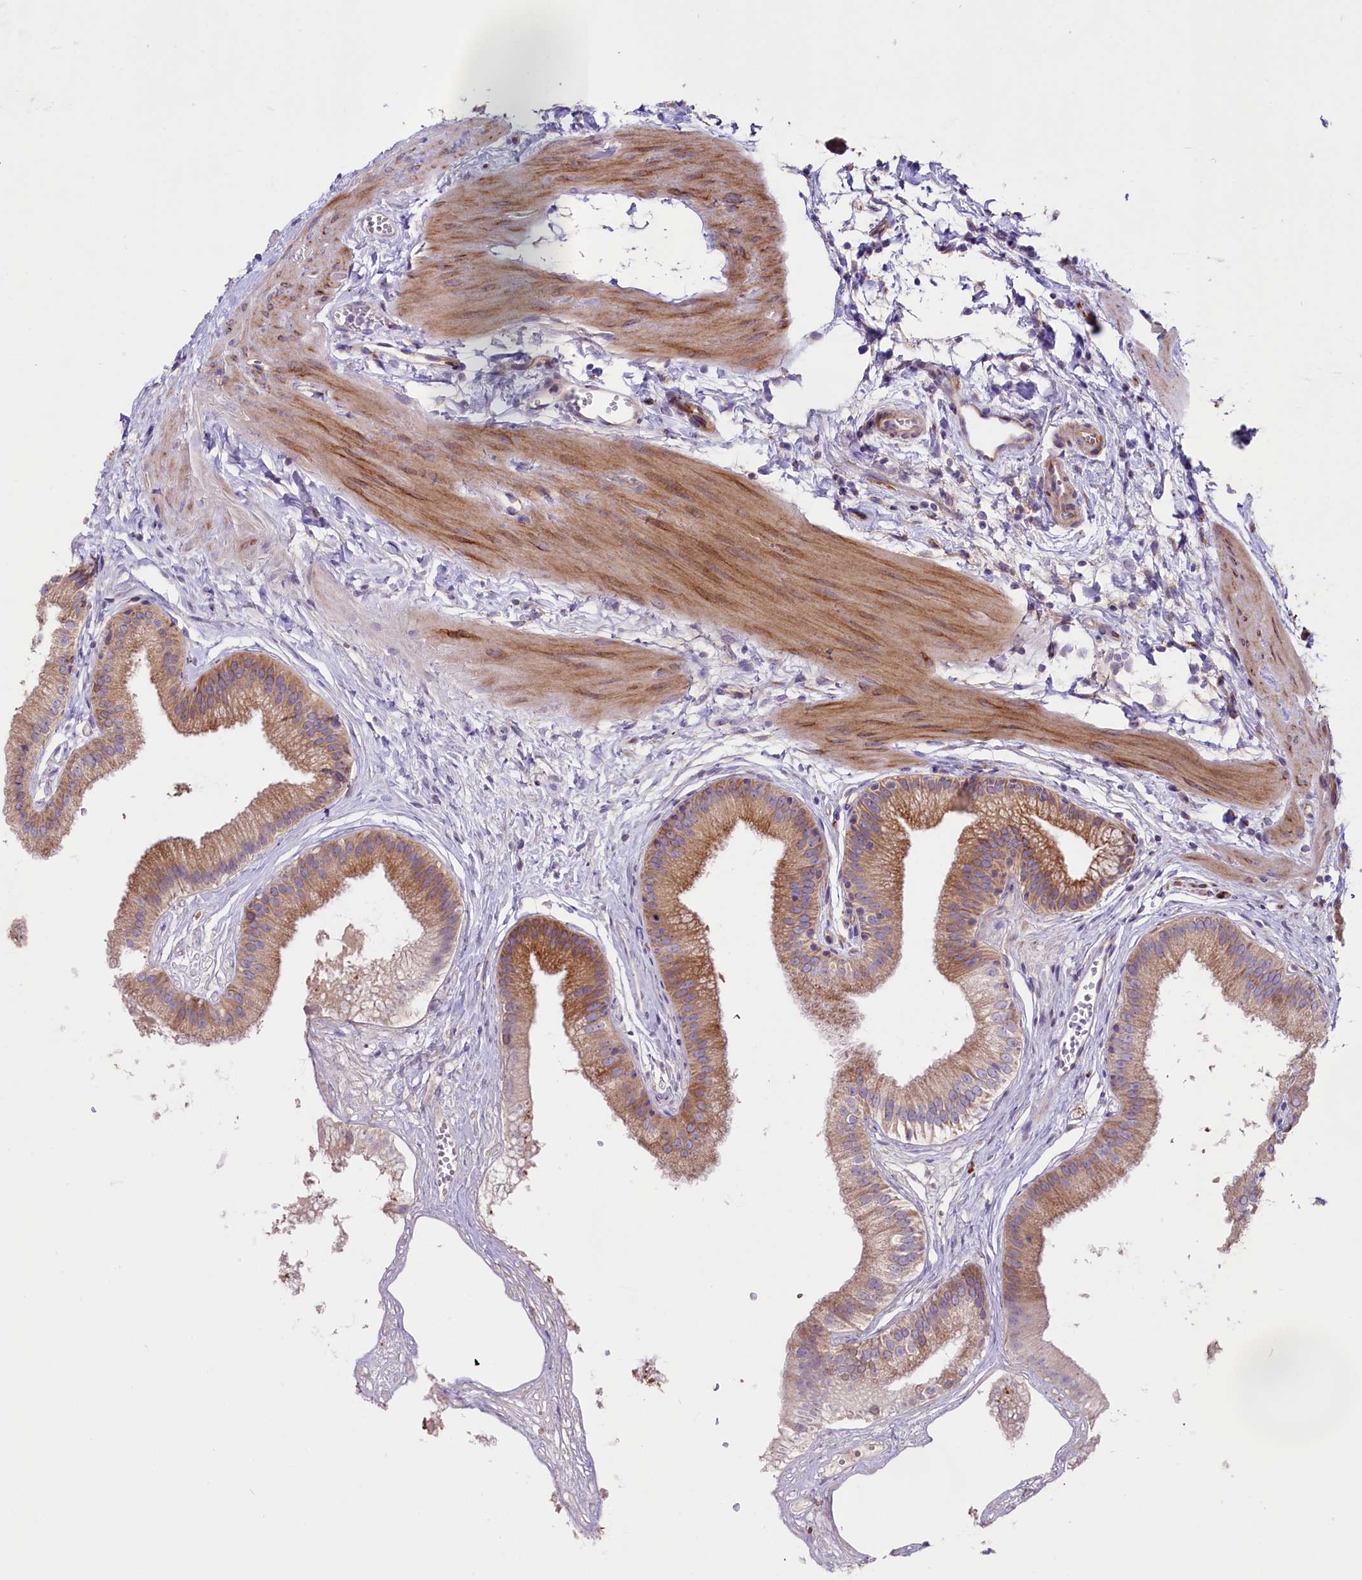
{"staining": {"intensity": "moderate", "quantity": "25%-75%", "location": "cytoplasmic/membranous"}, "tissue": "gallbladder", "cell_type": "Glandular cells", "image_type": "normal", "snomed": [{"axis": "morphology", "description": "Normal tissue, NOS"}, {"axis": "topography", "description": "Gallbladder"}], "caption": "A high-resolution photomicrograph shows immunohistochemistry staining of normal gallbladder, which displays moderate cytoplasmic/membranous positivity in approximately 25%-75% of glandular cells.", "gene": "CD99L2", "patient": {"sex": "female", "age": 54}}